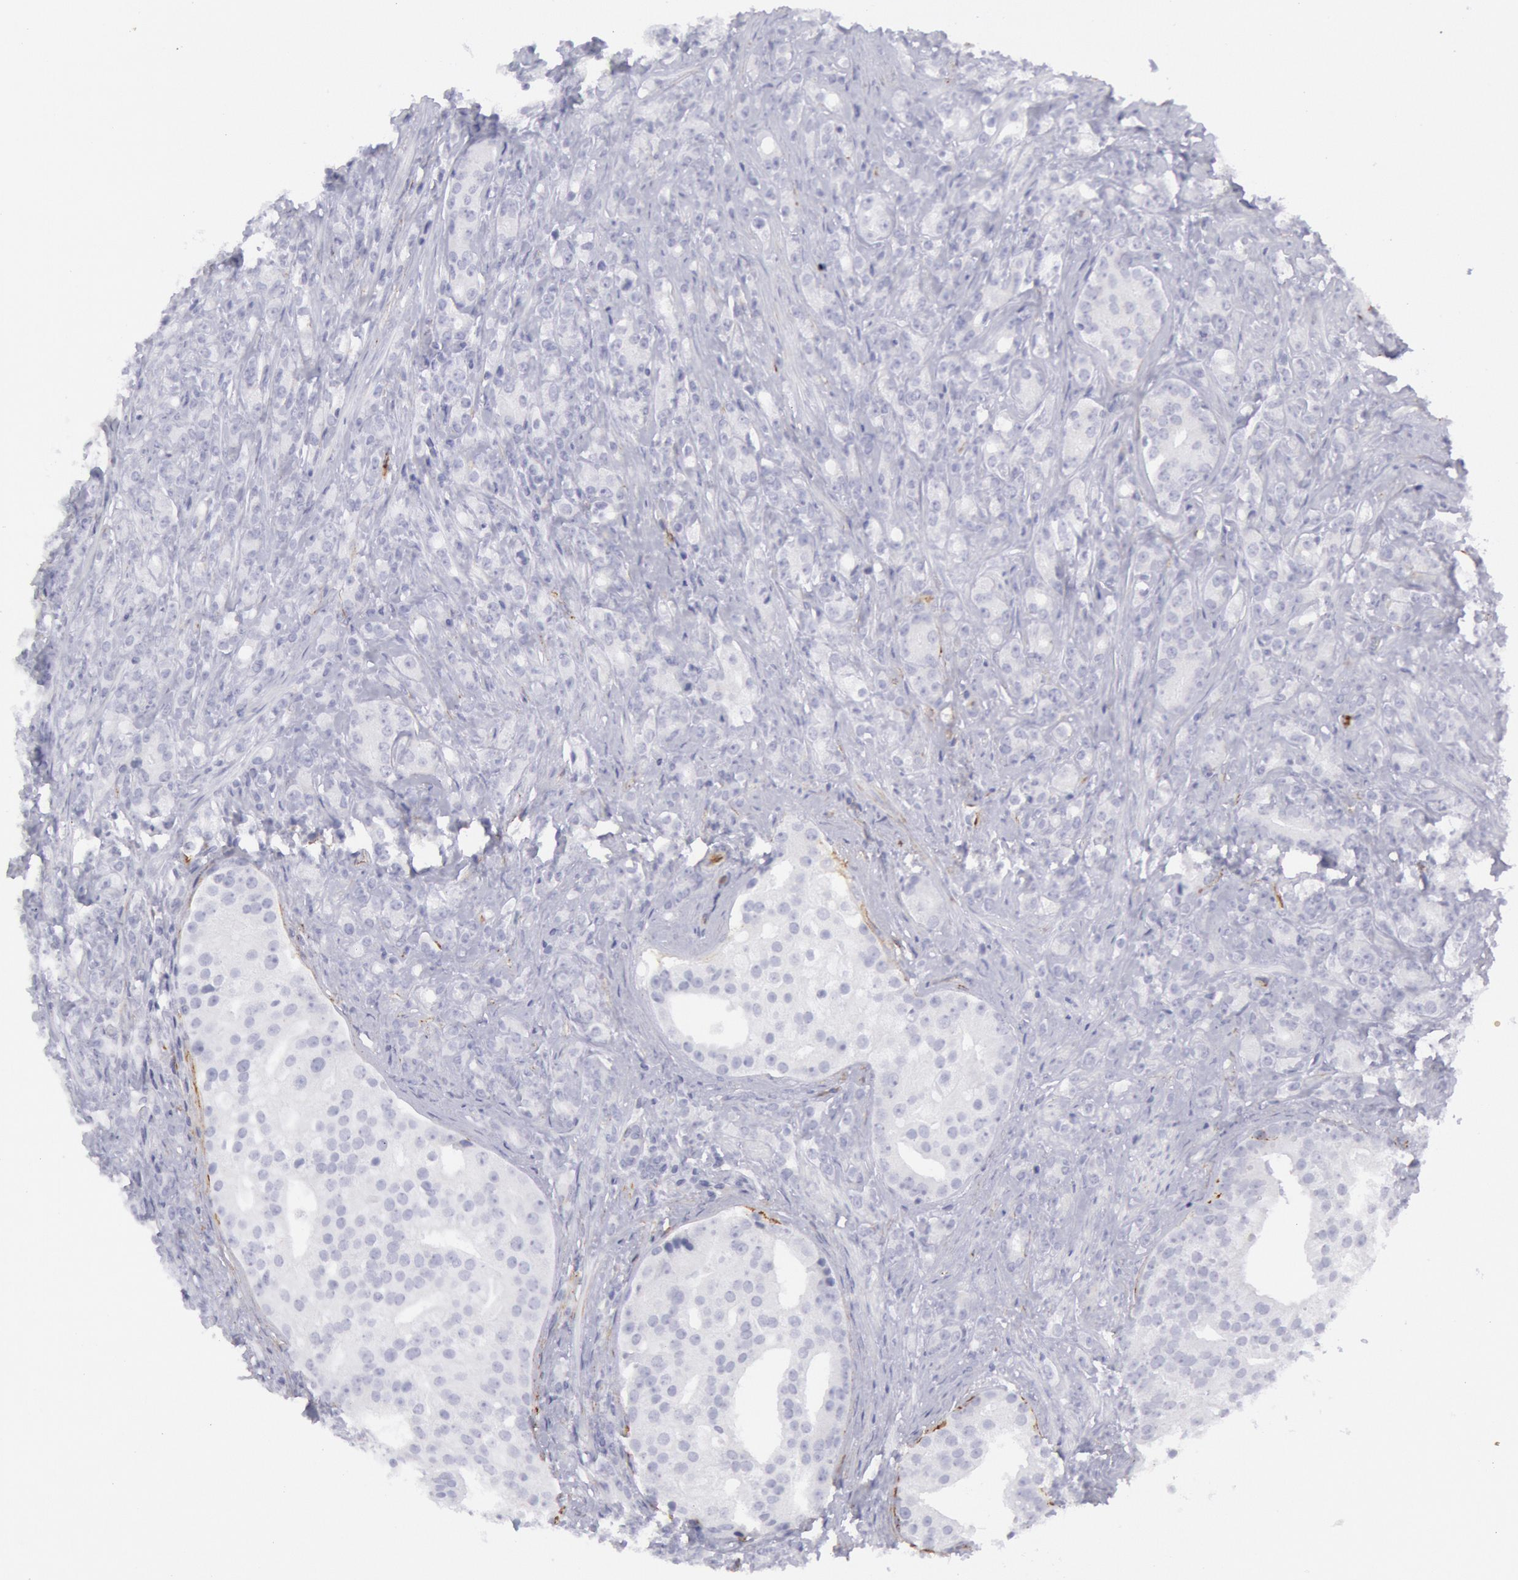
{"staining": {"intensity": "negative", "quantity": "none", "location": "none"}, "tissue": "prostate cancer", "cell_type": "Tumor cells", "image_type": "cancer", "snomed": [{"axis": "morphology", "description": "Adenocarcinoma, Medium grade"}, {"axis": "topography", "description": "Prostate"}], "caption": "Prostate adenocarcinoma (medium-grade) stained for a protein using immunohistochemistry (IHC) reveals no expression tumor cells.", "gene": "CDH13", "patient": {"sex": "male", "age": 59}}